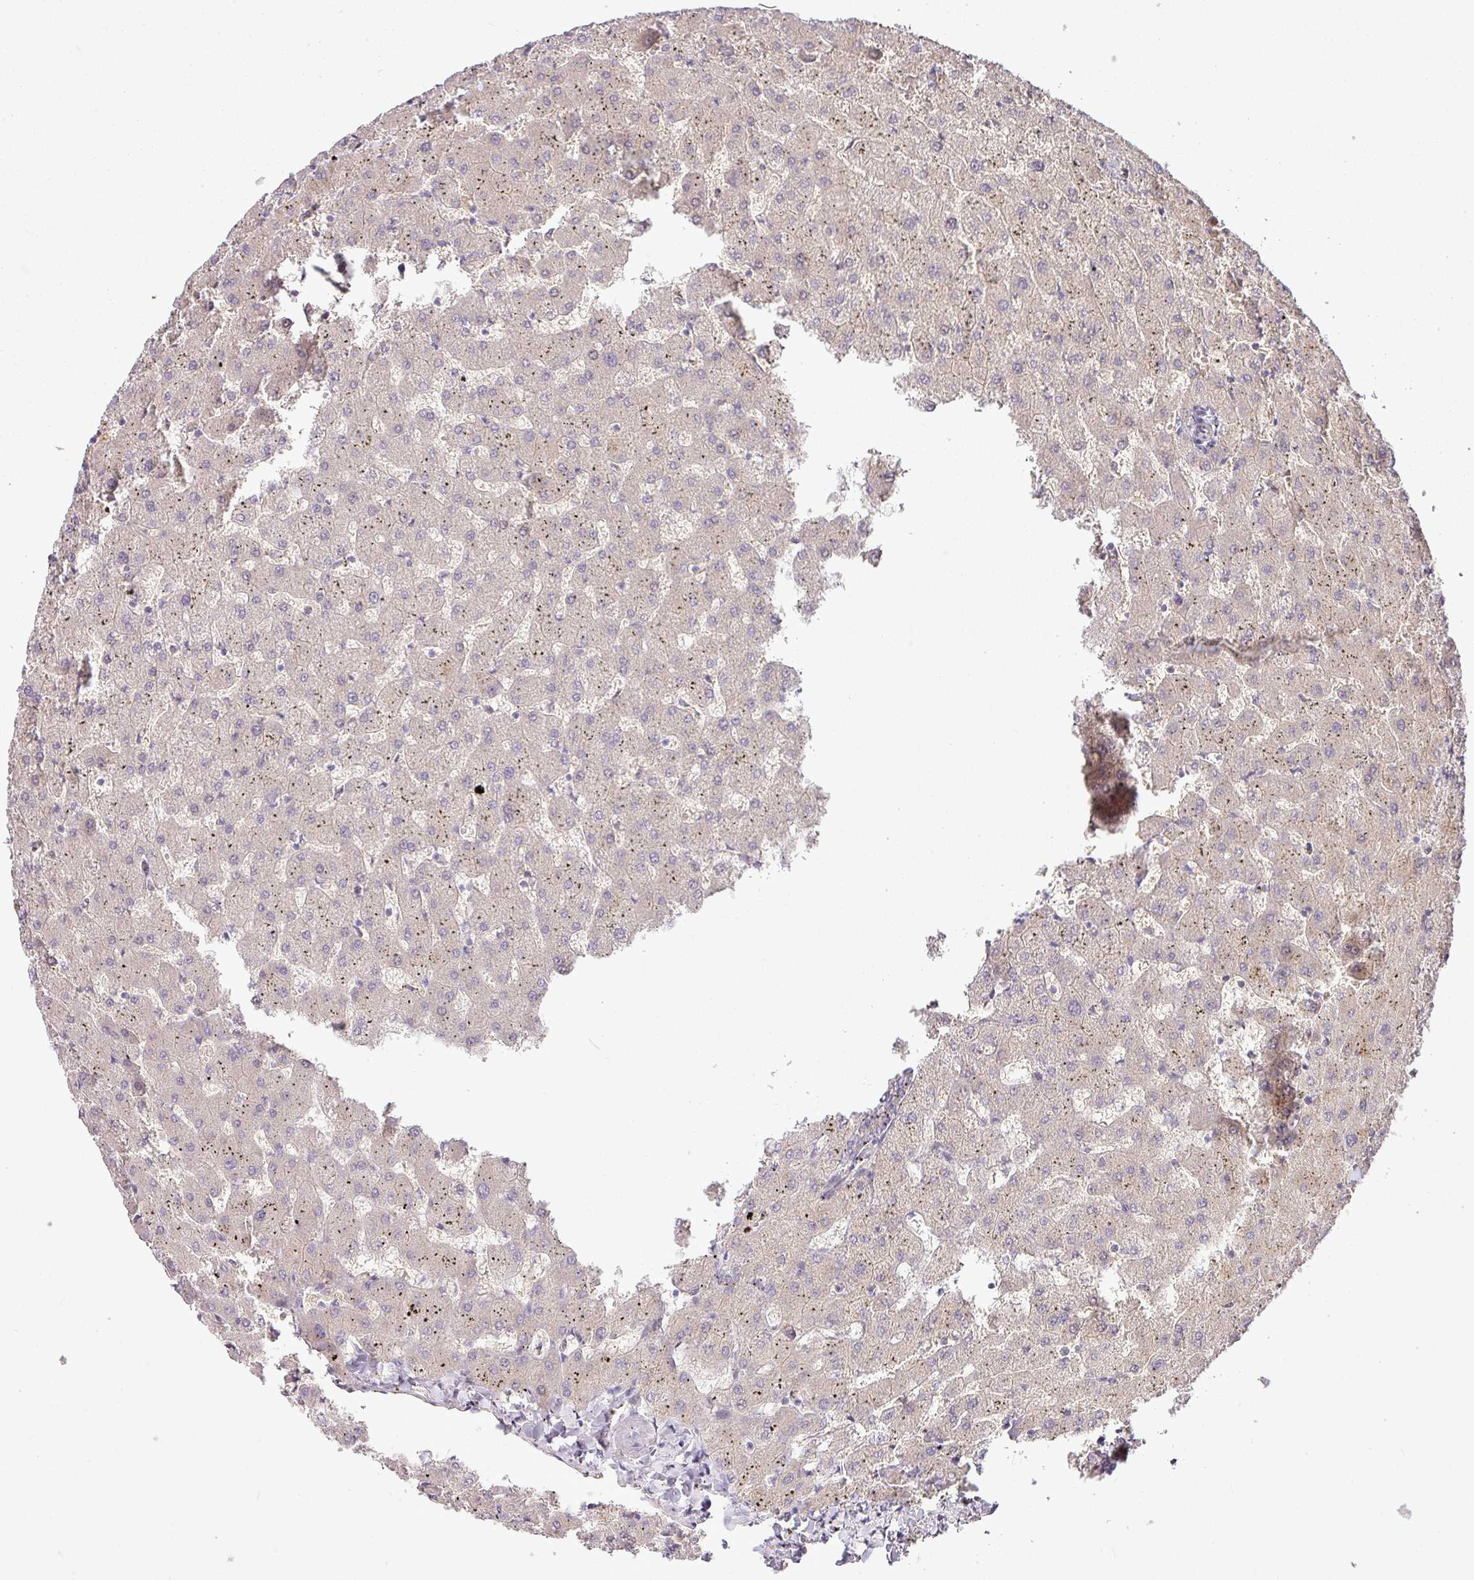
{"staining": {"intensity": "negative", "quantity": "none", "location": "none"}, "tissue": "liver", "cell_type": "Cholangiocytes", "image_type": "normal", "snomed": [{"axis": "morphology", "description": "Normal tissue, NOS"}, {"axis": "topography", "description": "Liver"}], "caption": "IHC of normal liver shows no expression in cholangiocytes.", "gene": "APOM", "patient": {"sex": "female", "age": 63}}